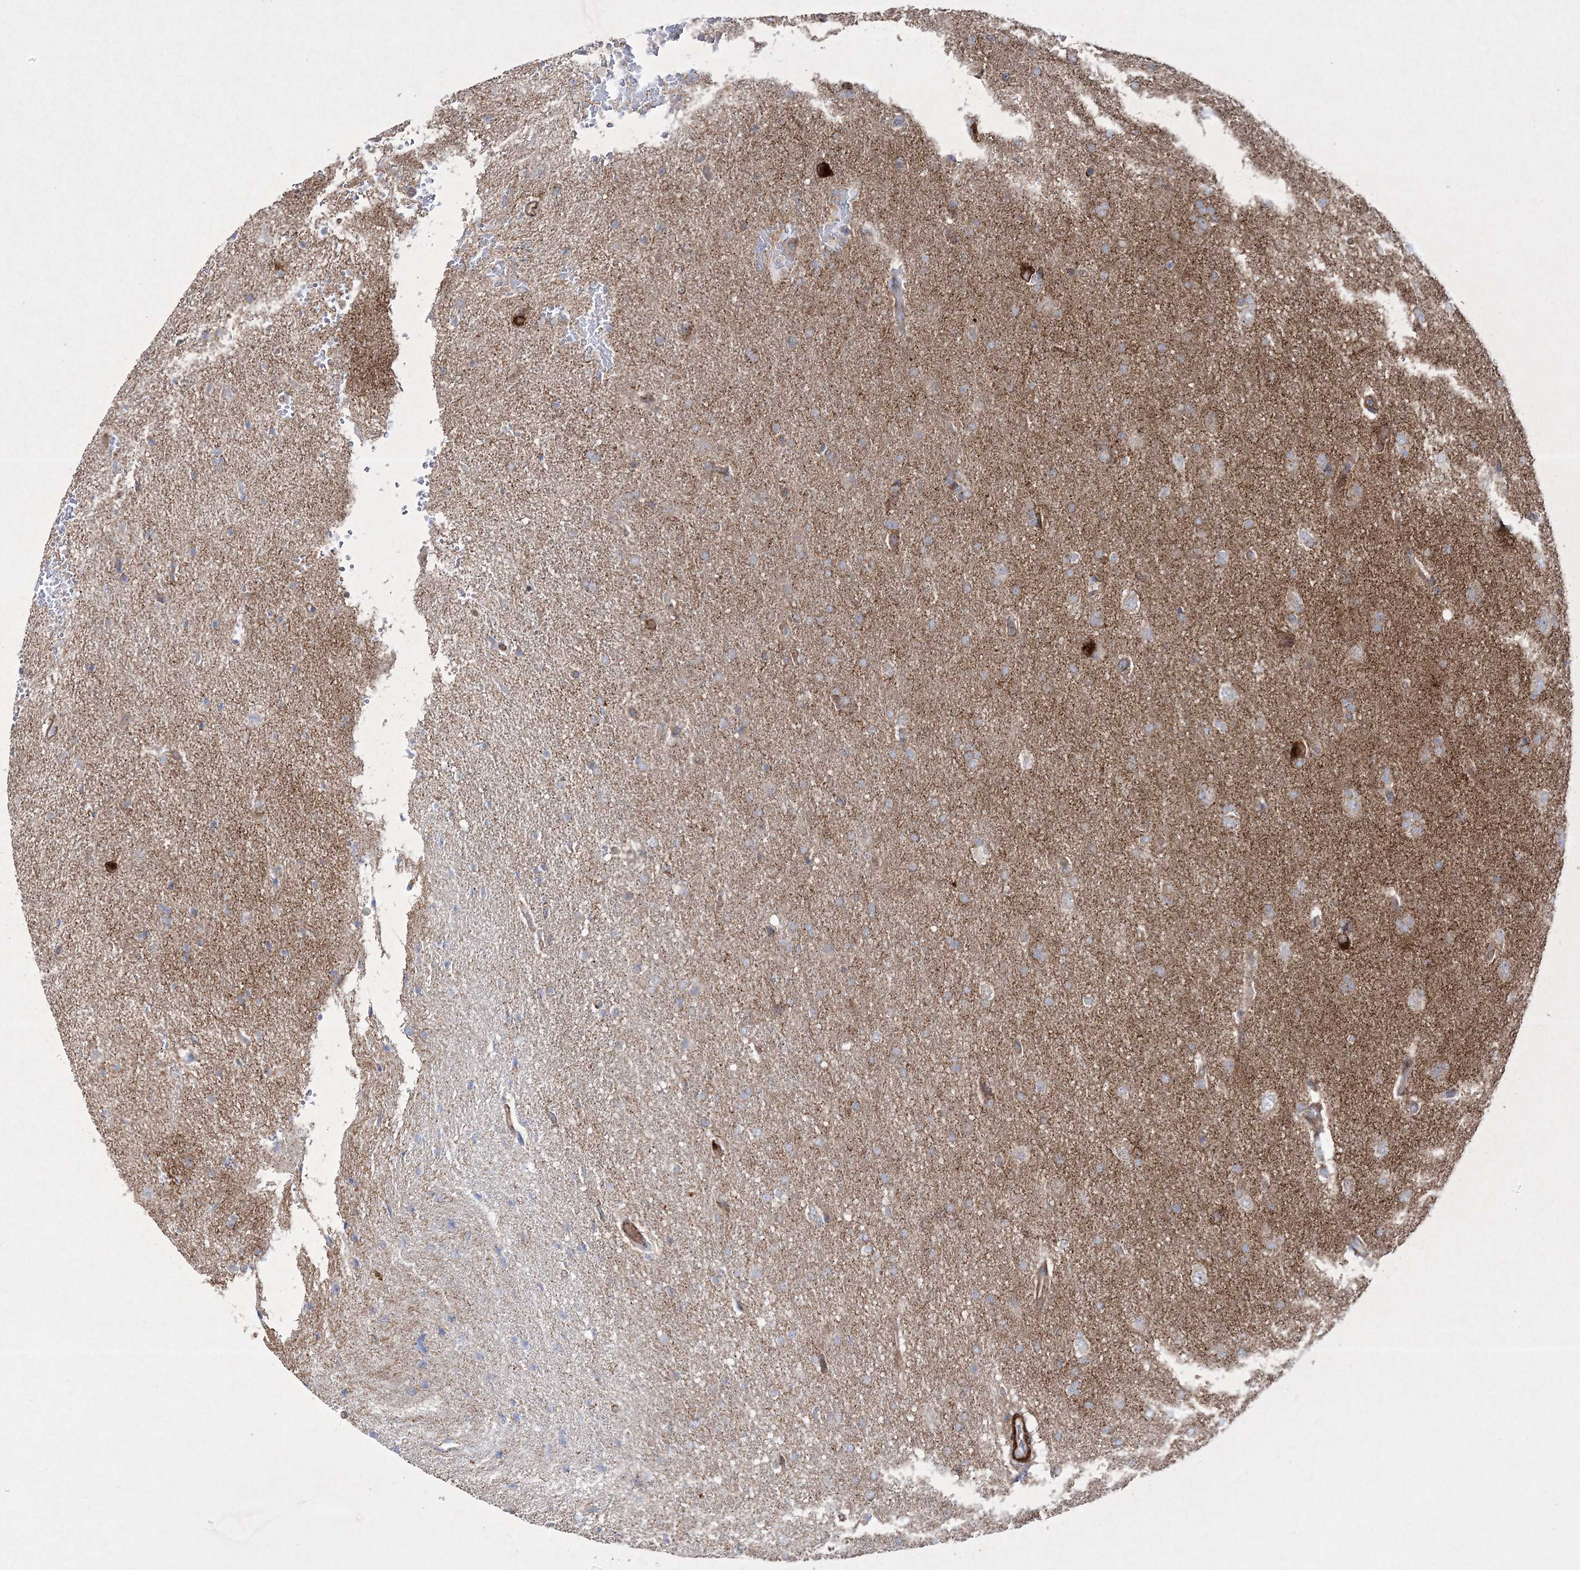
{"staining": {"intensity": "moderate", "quantity": "<25%", "location": "cytoplasmic/membranous"}, "tissue": "glioma", "cell_type": "Tumor cells", "image_type": "cancer", "snomed": [{"axis": "morphology", "description": "Glioma, malignant, High grade"}, {"axis": "topography", "description": "Brain"}], "caption": "Approximately <25% of tumor cells in human malignant high-grade glioma reveal moderate cytoplasmic/membranous protein positivity as visualized by brown immunohistochemical staining.", "gene": "RICTOR", "patient": {"sex": "male", "age": 72}}